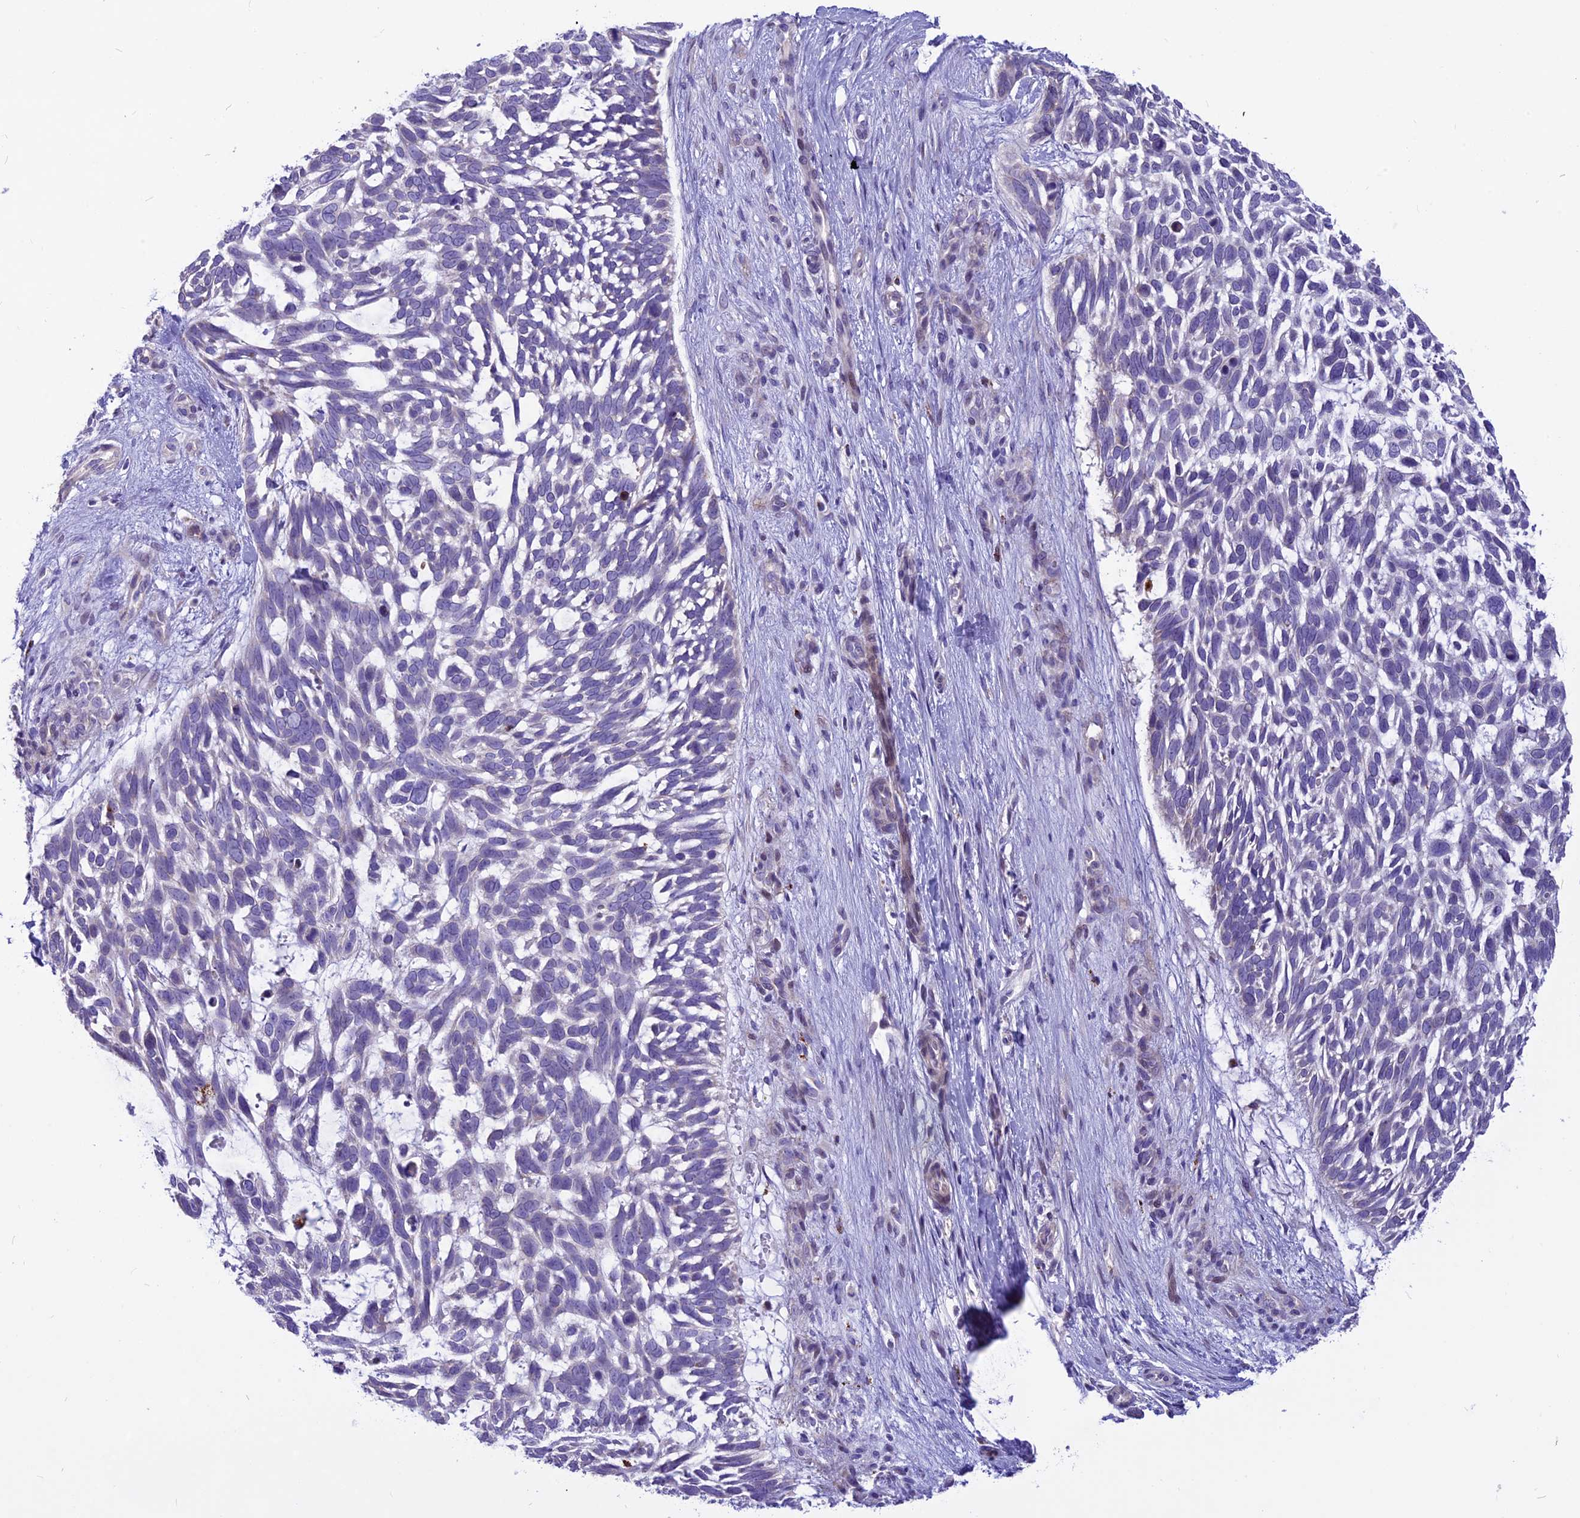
{"staining": {"intensity": "negative", "quantity": "none", "location": "none"}, "tissue": "skin cancer", "cell_type": "Tumor cells", "image_type": "cancer", "snomed": [{"axis": "morphology", "description": "Basal cell carcinoma"}, {"axis": "topography", "description": "Skin"}], "caption": "High magnification brightfield microscopy of skin cancer (basal cell carcinoma) stained with DAB (brown) and counterstained with hematoxylin (blue): tumor cells show no significant staining.", "gene": "THRSP", "patient": {"sex": "male", "age": 88}}